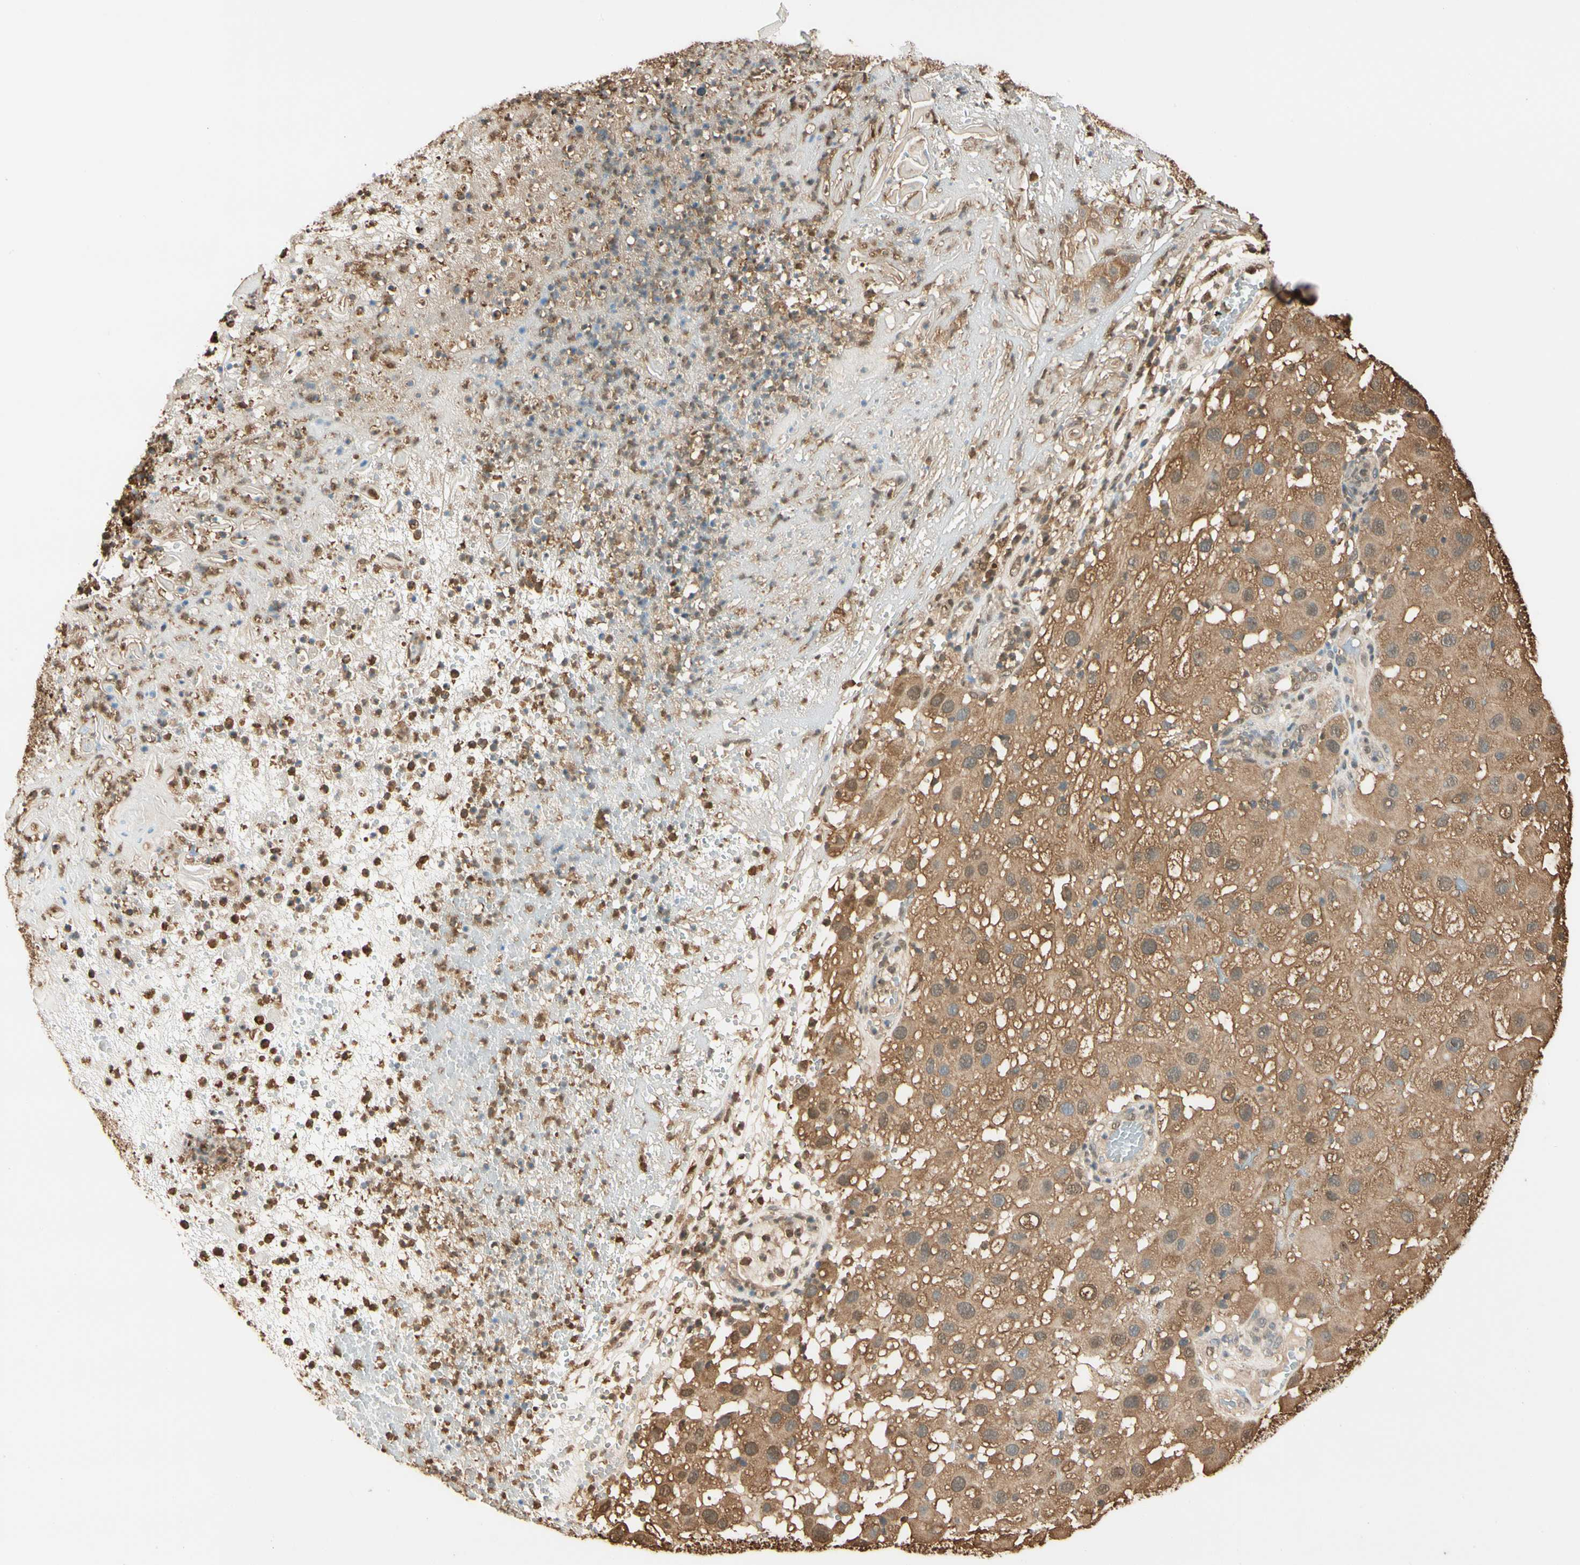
{"staining": {"intensity": "moderate", "quantity": ">75%", "location": "cytoplasmic/membranous"}, "tissue": "melanoma", "cell_type": "Tumor cells", "image_type": "cancer", "snomed": [{"axis": "morphology", "description": "Malignant melanoma, NOS"}, {"axis": "topography", "description": "Skin"}], "caption": "Melanoma stained with DAB immunohistochemistry (IHC) demonstrates medium levels of moderate cytoplasmic/membranous expression in approximately >75% of tumor cells.", "gene": "PNCK", "patient": {"sex": "female", "age": 81}}